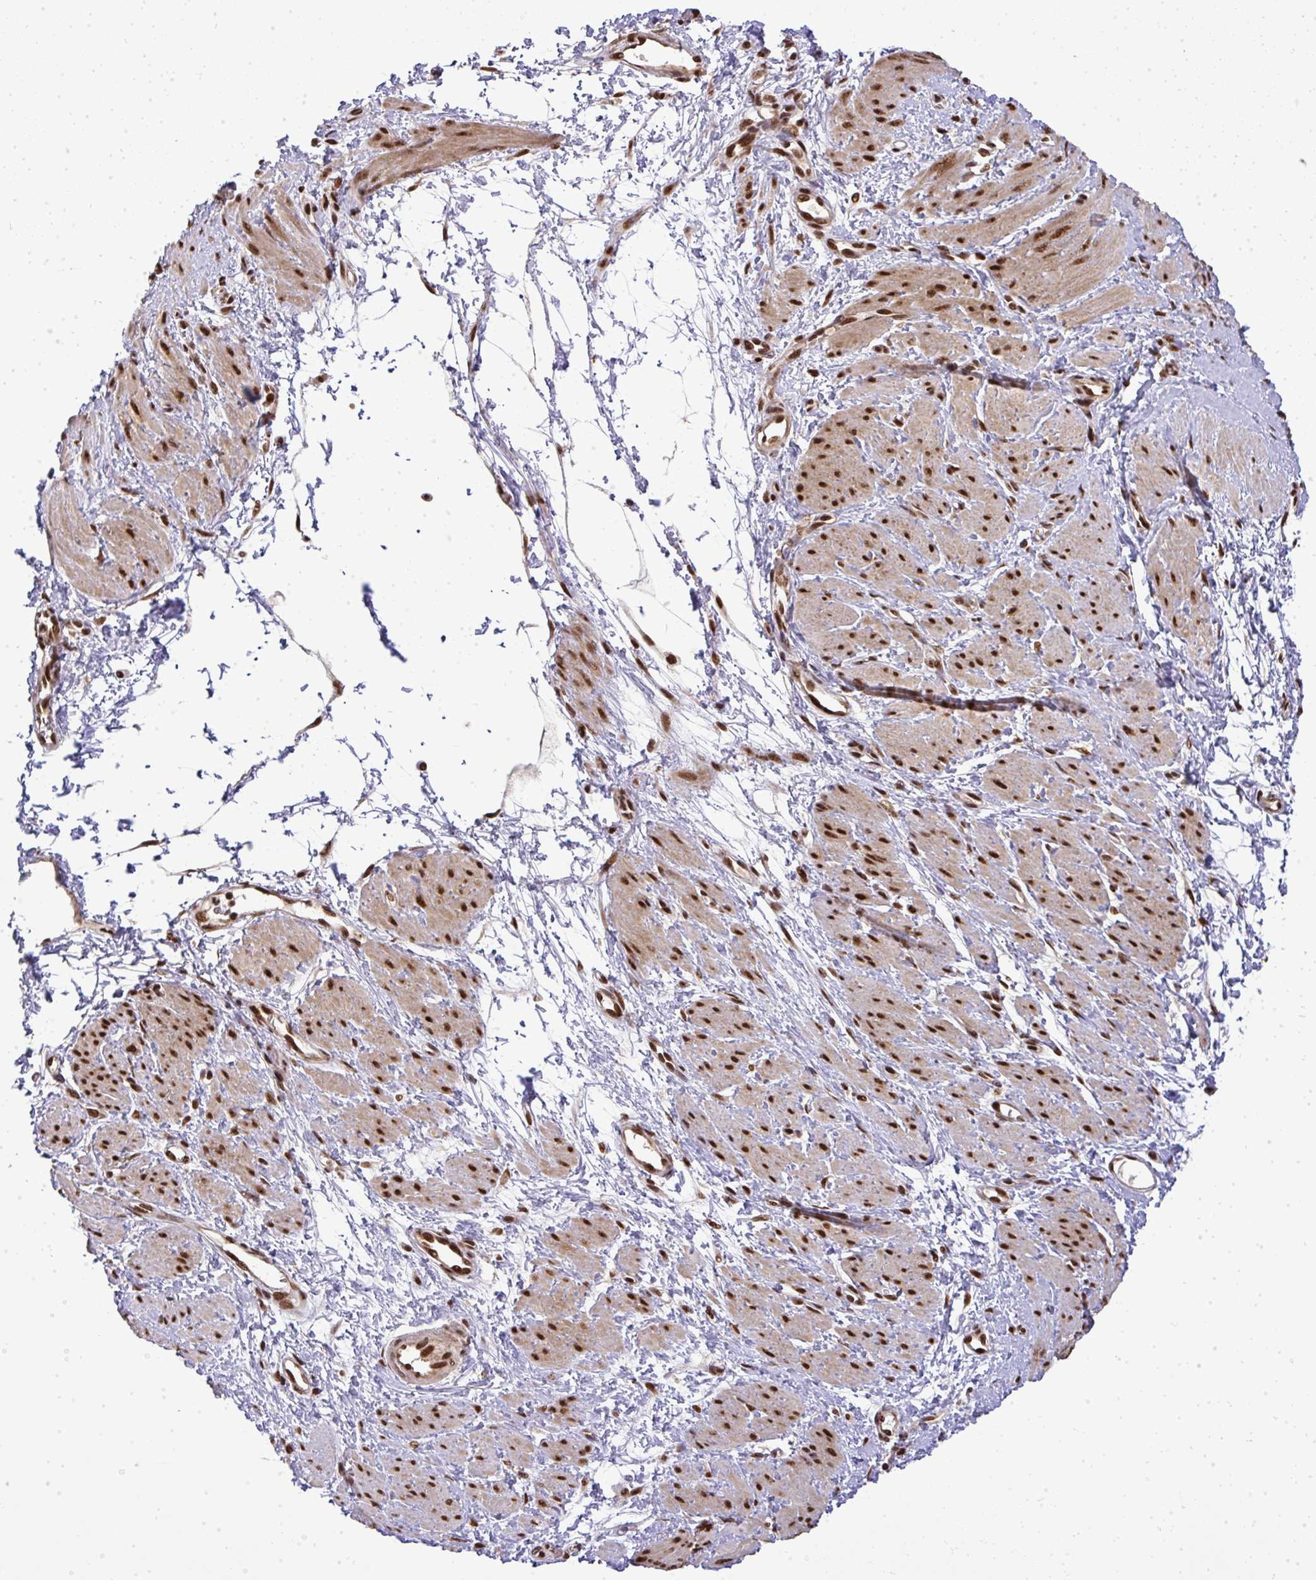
{"staining": {"intensity": "strong", "quantity": ">75%", "location": "cytoplasmic/membranous,nuclear"}, "tissue": "smooth muscle", "cell_type": "Smooth muscle cells", "image_type": "normal", "snomed": [{"axis": "morphology", "description": "Normal tissue, NOS"}, {"axis": "topography", "description": "Smooth muscle"}, {"axis": "topography", "description": "Uterus"}], "caption": "A high-resolution micrograph shows IHC staining of benign smooth muscle, which shows strong cytoplasmic/membranous,nuclear expression in approximately >75% of smooth muscle cells. (DAB IHC with brightfield microscopy, high magnification).", "gene": "U2AF1L4", "patient": {"sex": "female", "age": 39}}